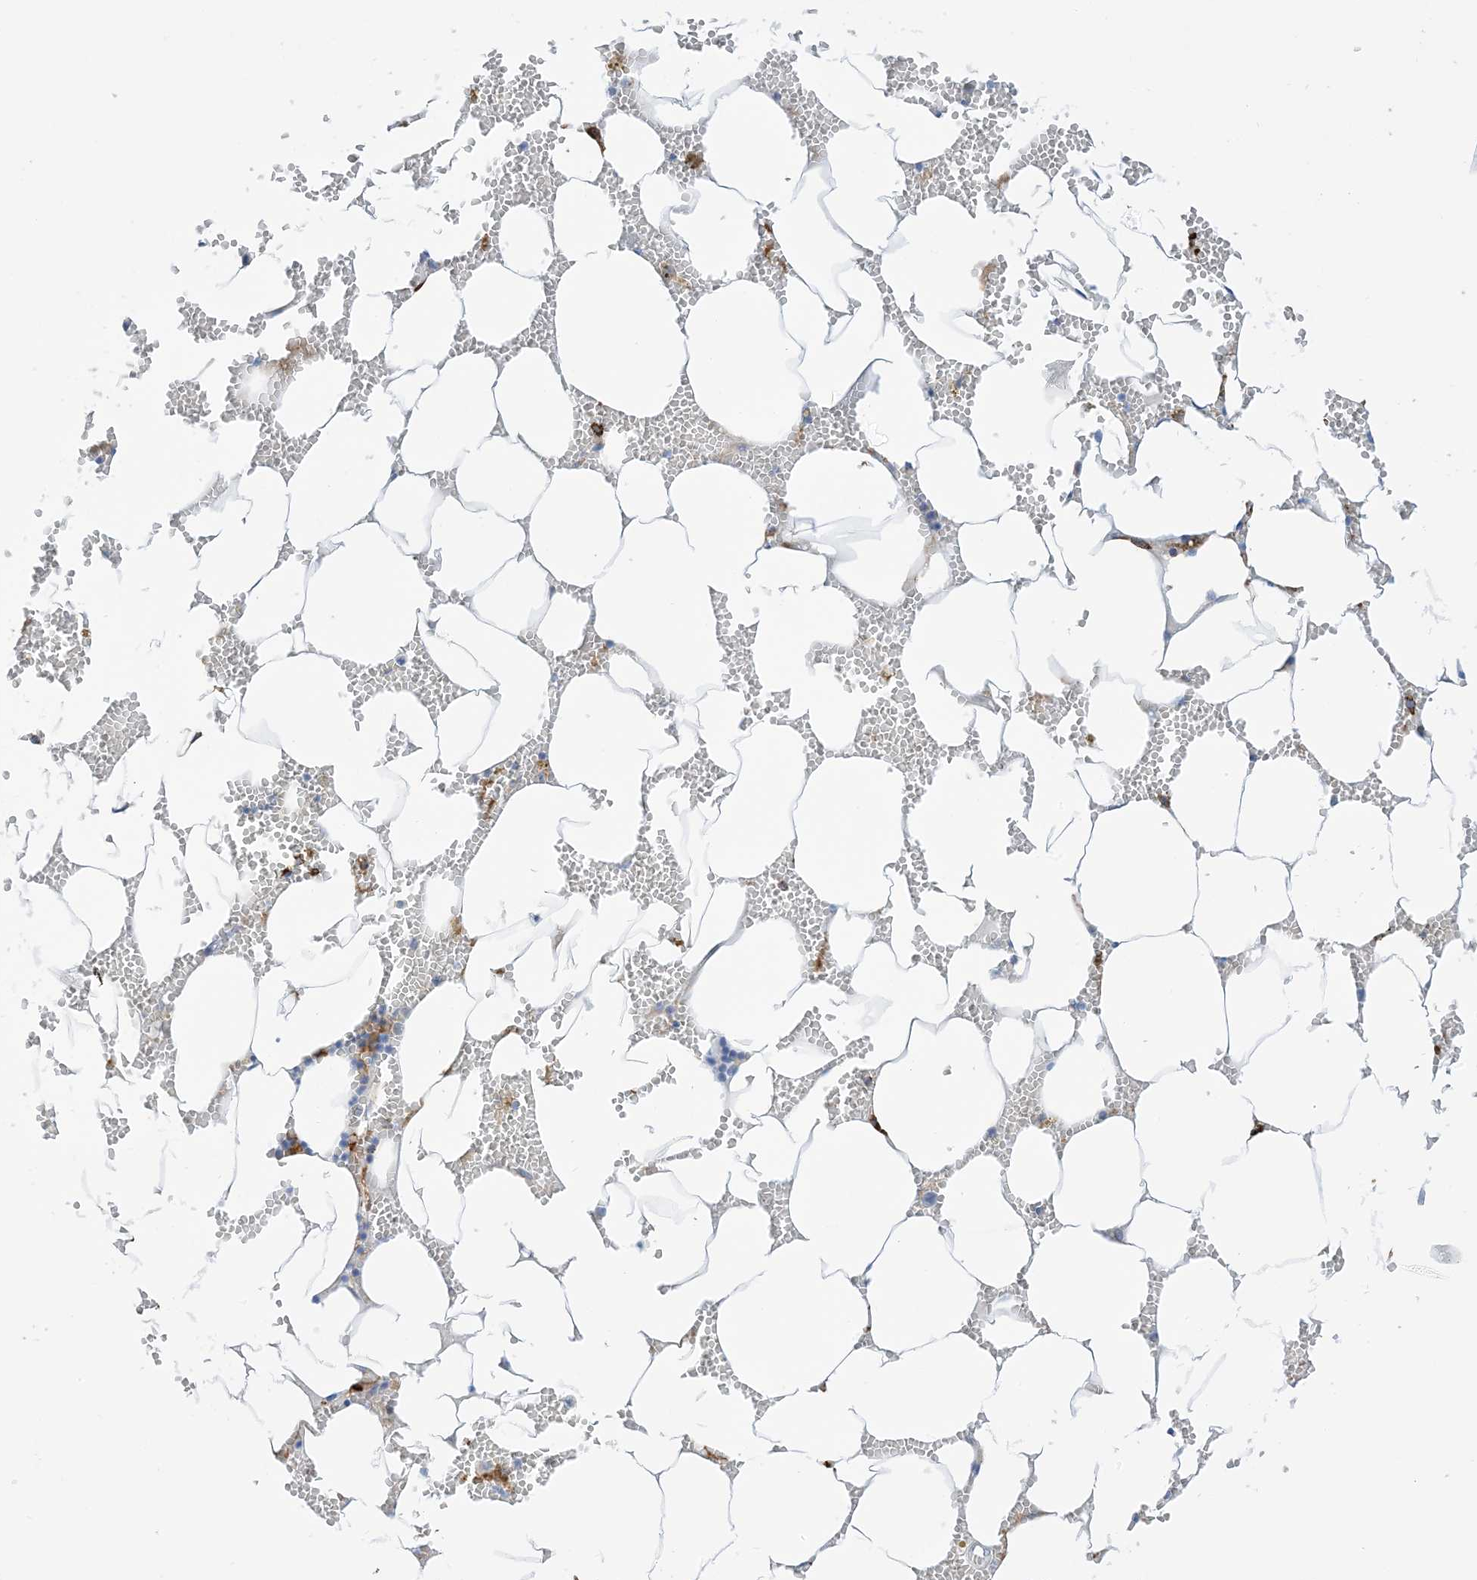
{"staining": {"intensity": "negative", "quantity": "none", "location": "none"}, "tissue": "bone marrow", "cell_type": "Hematopoietic cells", "image_type": "normal", "snomed": [{"axis": "morphology", "description": "Normal tissue, NOS"}, {"axis": "topography", "description": "Bone marrow"}], "caption": "This histopathology image is of normal bone marrow stained with immunohistochemistry (IHC) to label a protein in brown with the nuclei are counter-stained blue. There is no positivity in hematopoietic cells.", "gene": "DPH3", "patient": {"sex": "male", "age": 70}}